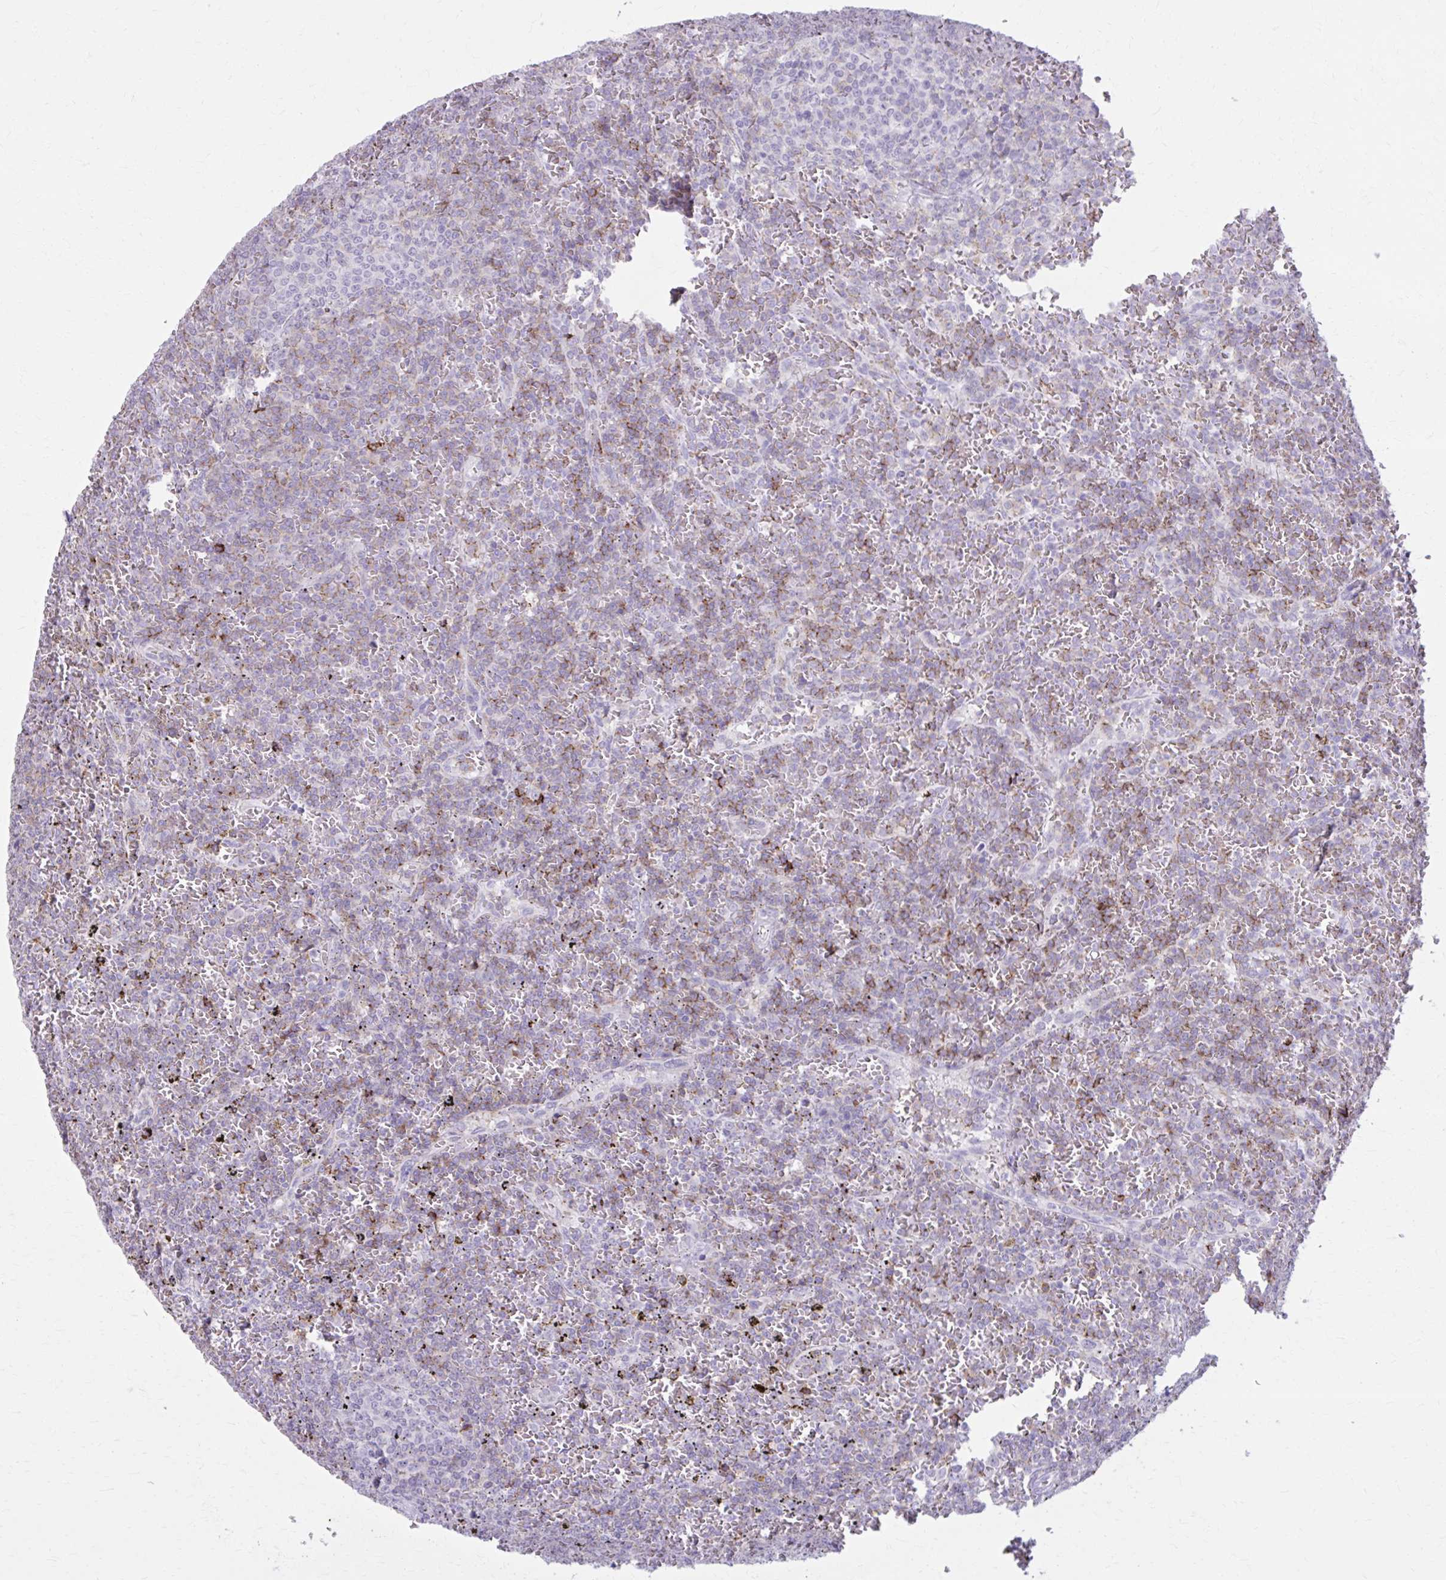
{"staining": {"intensity": "weak", "quantity": "25%-75%", "location": "cytoplasmic/membranous"}, "tissue": "lymphoma", "cell_type": "Tumor cells", "image_type": "cancer", "snomed": [{"axis": "morphology", "description": "Malignant lymphoma, non-Hodgkin's type, Low grade"}, {"axis": "topography", "description": "Spleen"}], "caption": "Brown immunohistochemical staining in human low-grade malignant lymphoma, non-Hodgkin's type exhibits weak cytoplasmic/membranous positivity in about 25%-75% of tumor cells. Ihc stains the protein in brown and the nuclei are stained blue.", "gene": "OR4B1", "patient": {"sex": "female", "age": 77}}